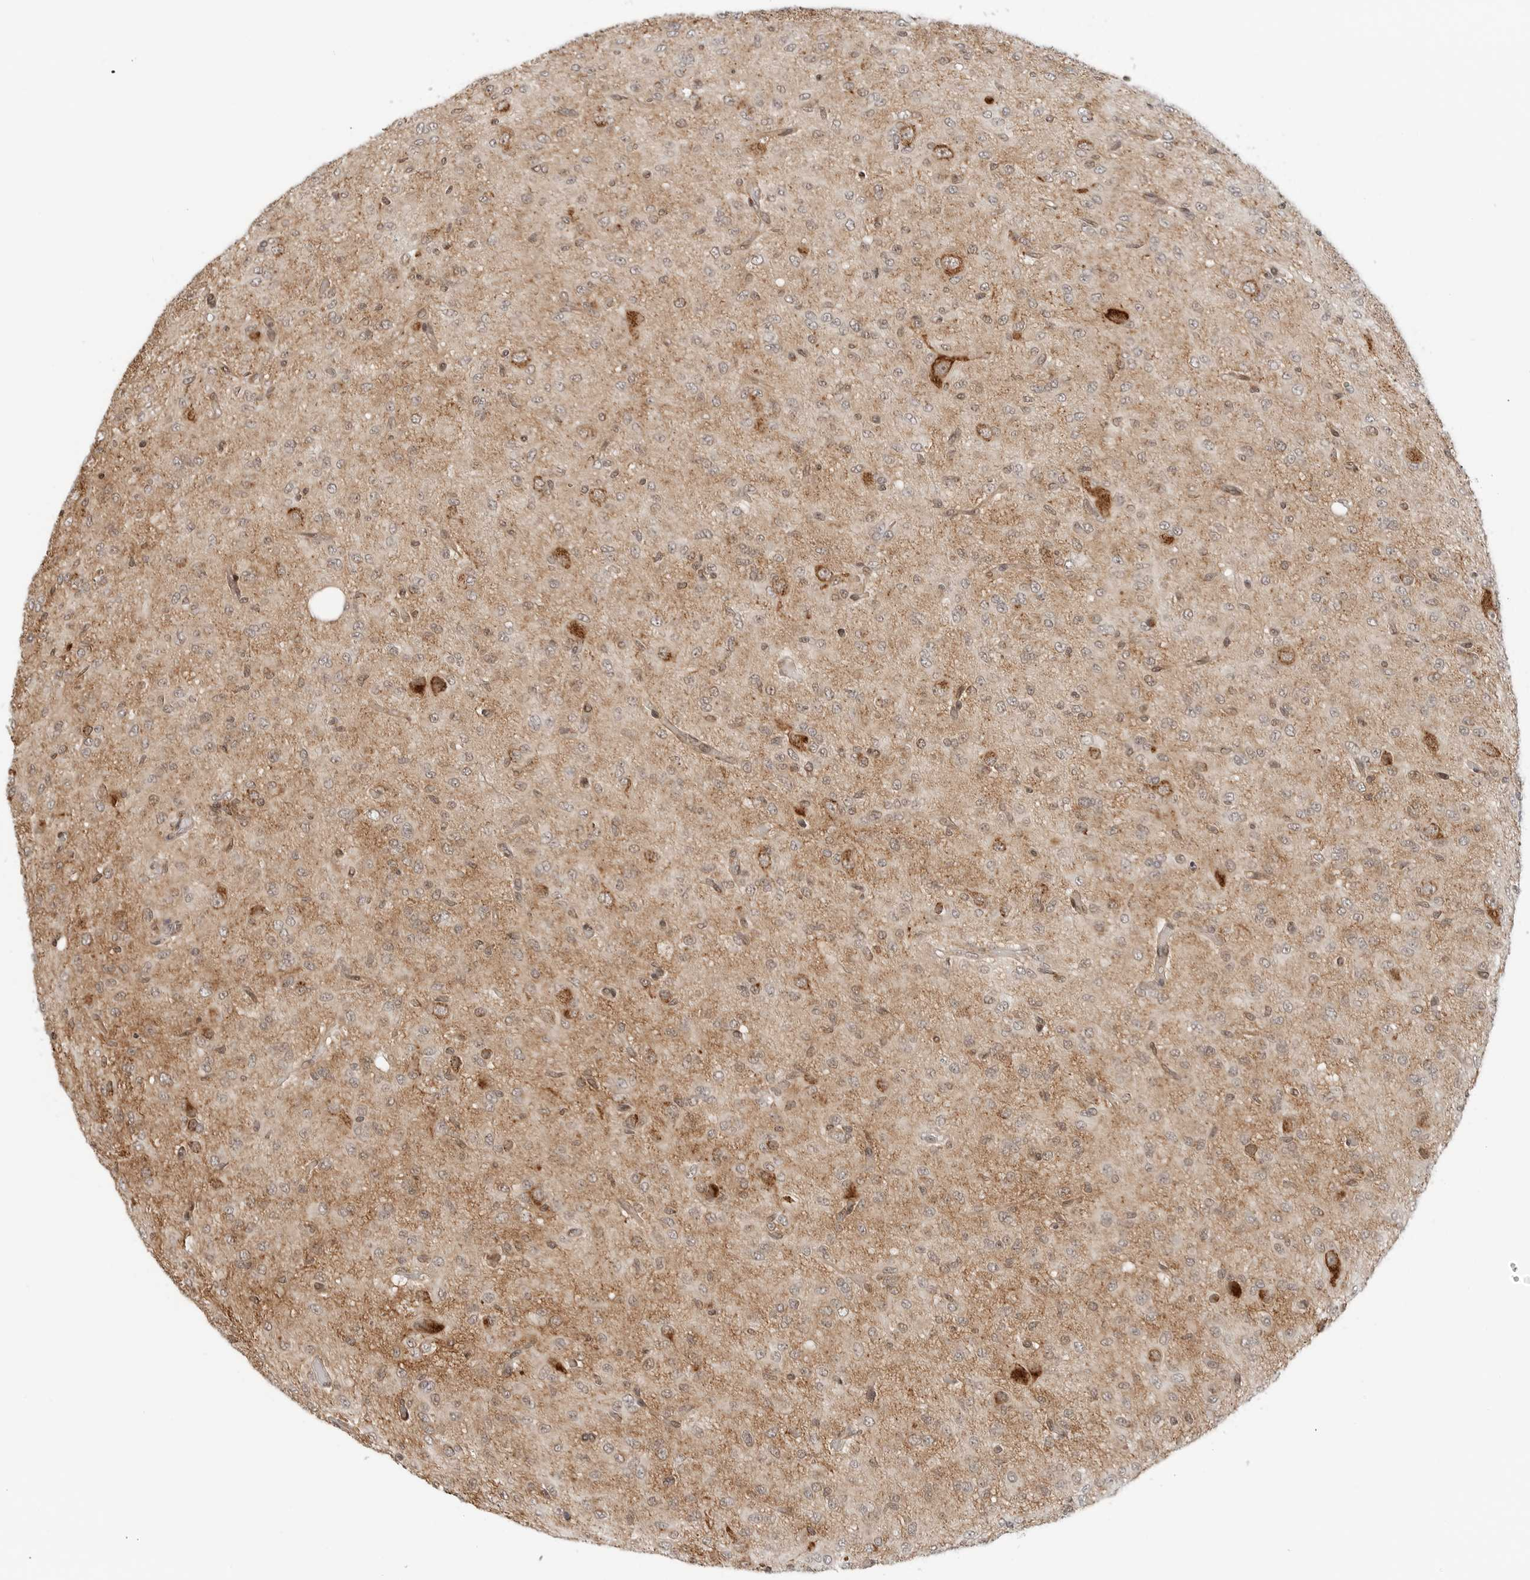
{"staining": {"intensity": "moderate", "quantity": ">75%", "location": "cytoplasmic/membranous"}, "tissue": "glioma", "cell_type": "Tumor cells", "image_type": "cancer", "snomed": [{"axis": "morphology", "description": "Glioma, malignant, High grade"}, {"axis": "topography", "description": "Brain"}], "caption": "An immunohistochemistry photomicrograph of neoplastic tissue is shown. Protein staining in brown labels moderate cytoplasmic/membranous positivity in glioma within tumor cells.", "gene": "POLR3GL", "patient": {"sex": "female", "age": 59}}